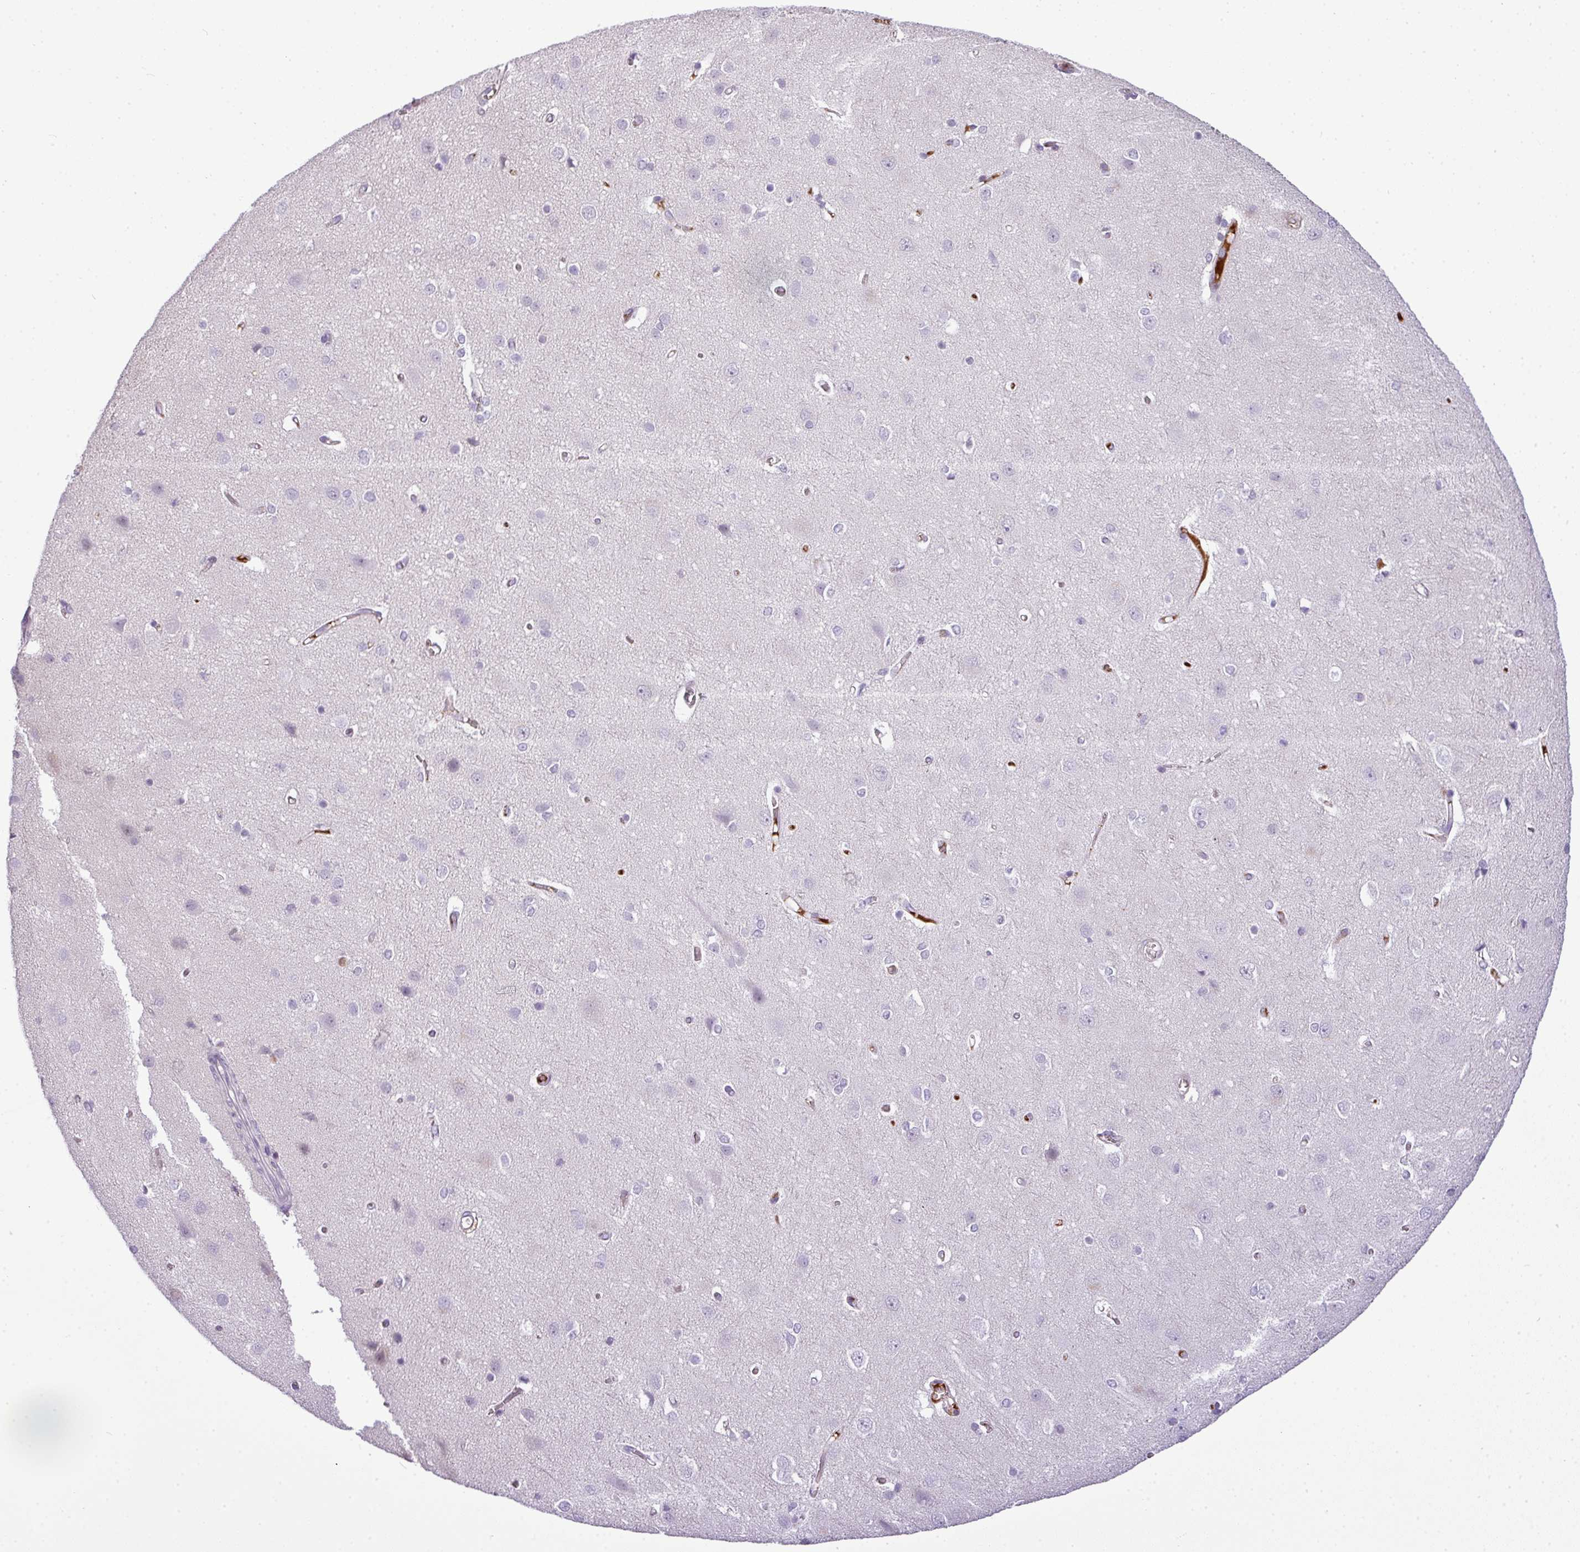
{"staining": {"intensity": "weak", "quantity": "<25%", "location": "cytoplasmic/membranous"}, "tissue": "cerebral cortex", "cell_type": "Endothelial cells", "image_type": "normal", "snomed": [{"axis": "morphology", "description": "Normal tissue, NOS"}, {"axis": "topography", "description": "Cerebral cortex"}], "caption": "A high-resolution micrograph shows IHC staining of benign cerebral cortex, which exhibits no significant positivity in endothelial cells. (DAB IHC, high magnification).", "gene": "C4A", "patient": {"sex": "male", "age": 37}}